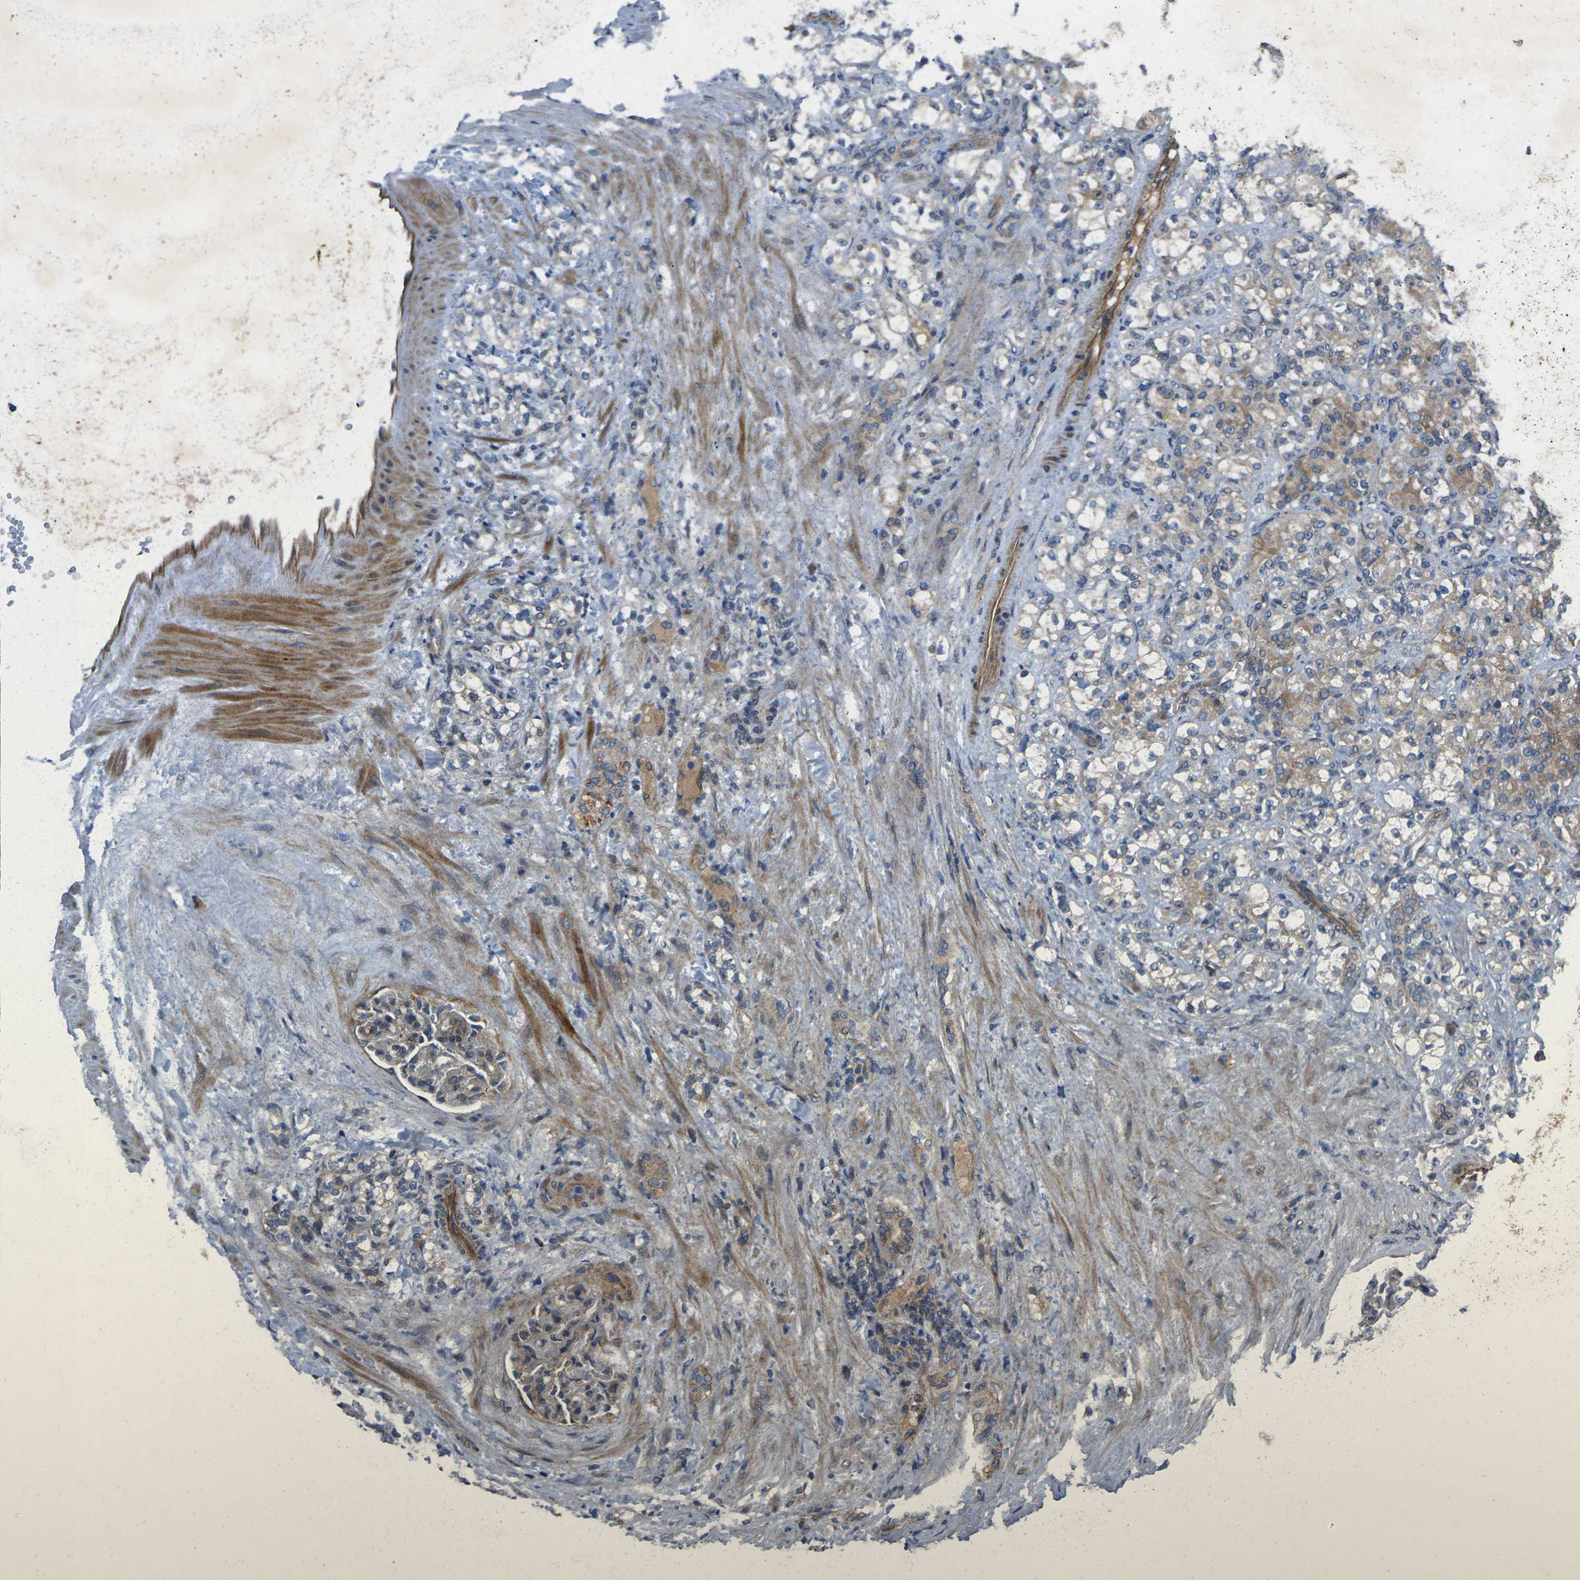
{"staining": {"intensity": "moderate", "quantity": "25%-75%", "location": "cytoplasmic/membranous"}, "tissue": "renal cancer", "cell_type": "Tumor cells", "image_type": "cancer", "snomed": [{"axis": "morphology", "description": "Adenocarcinoma, NOS"}, {"axis": "topography", "description": "Kidney"}], "caption": "DAB immunohistochemical staining of adenocarcinoma (renal) demonstrates moderate cytoplasmic/membranous protein positivity in about 25%-75% of tumor cells.", "gene": "EDNRA", "patient": {"sex": "male", "age": 61}}